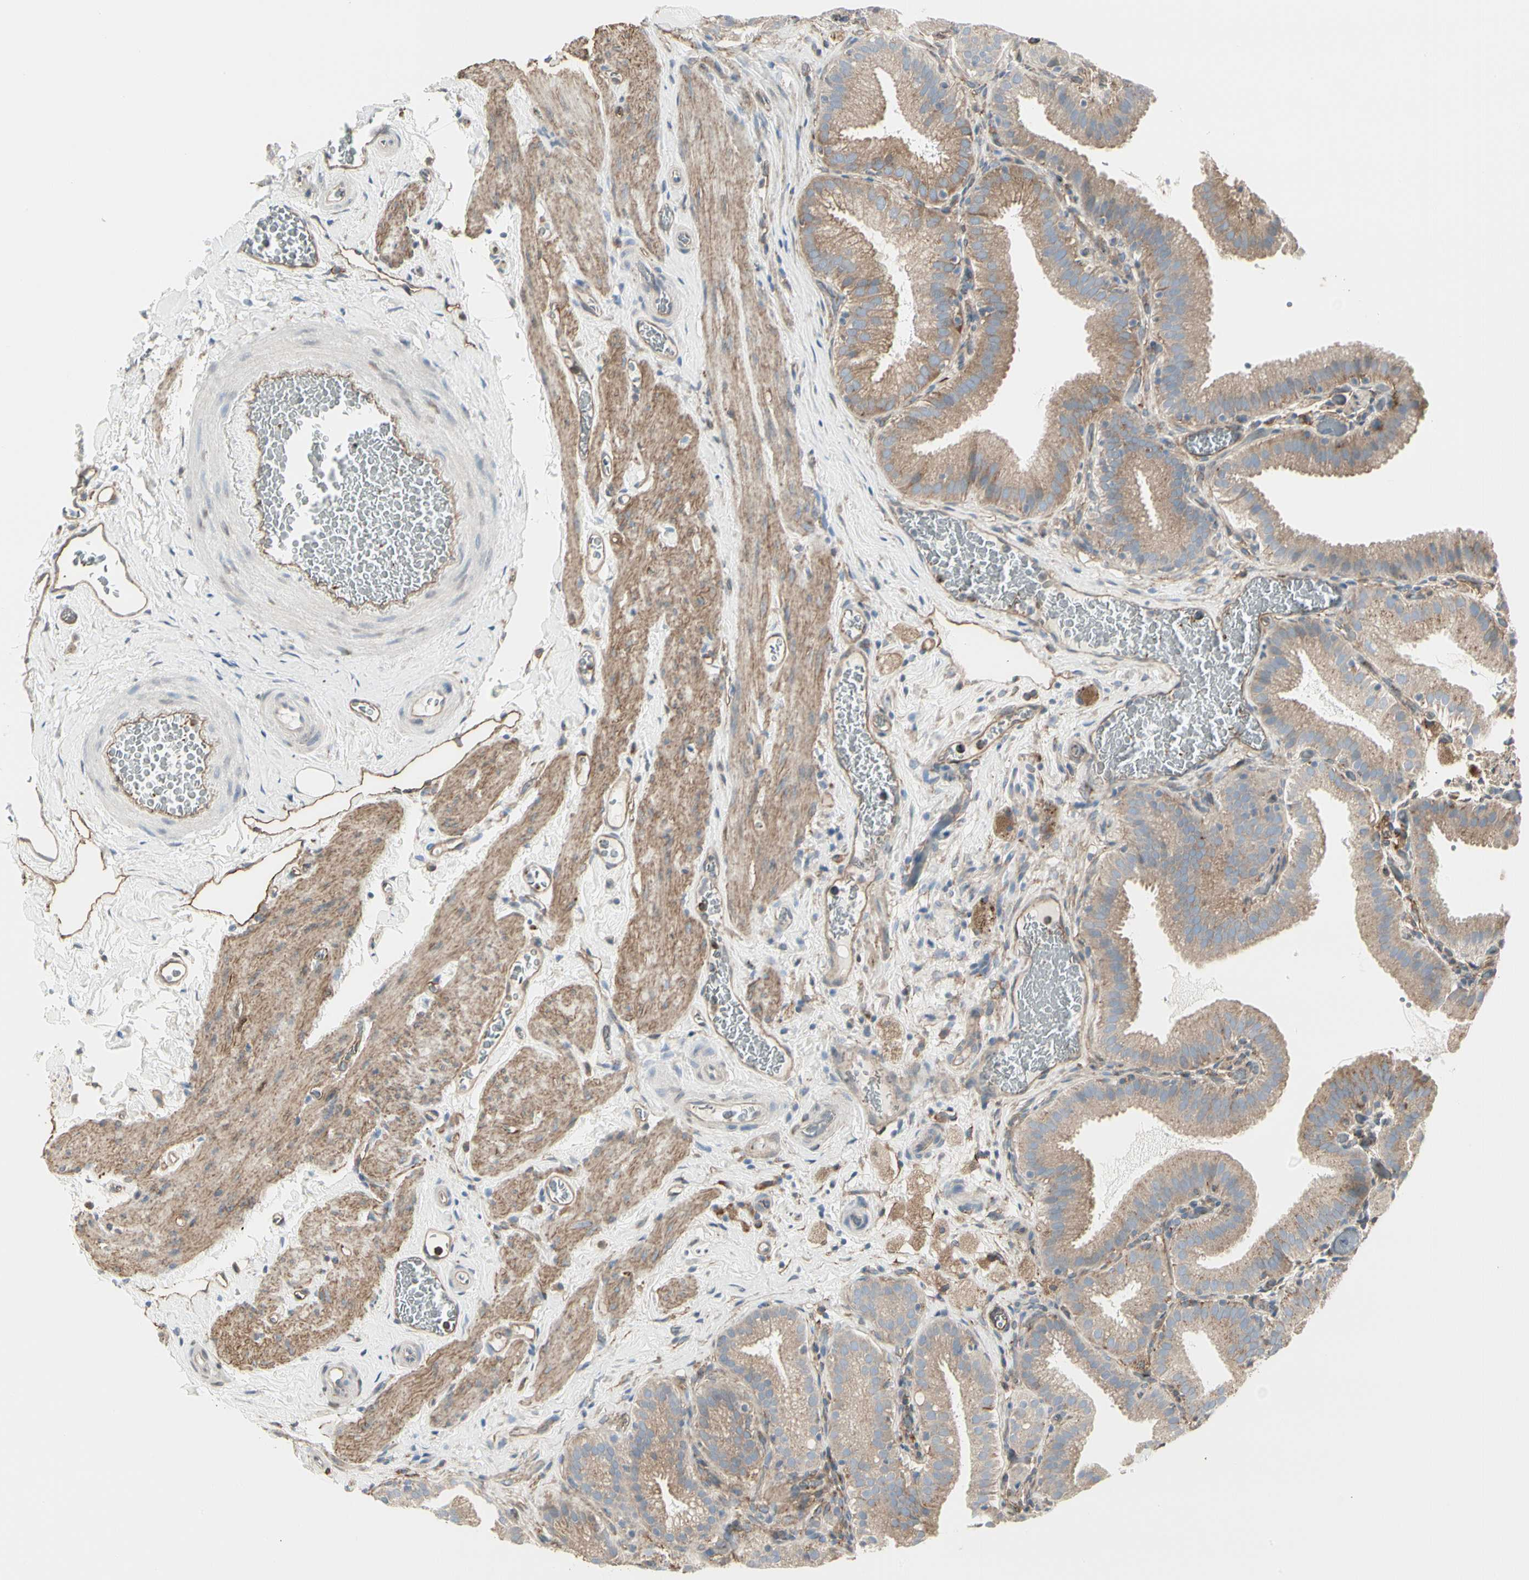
{"staining": {"intensity": "moderate", "quantity": ">75%", "location": "cytoplasmic/membranous"}, "tissue": "gallbladder", "cell_type": "Glandular cells", "image_type": "normal", "snomed": [{"axis": "morphology", "description": "Normal tissue, NOS"}, {"axis": "topography", "description": "Gallbladder"}], "caption": "A brown stain labels moderate cytoplasmic/membranous expression of a protein in glandular cells of unremarkable gallbladder. (Stains: DAB in brown, nuclei in blue, Microscopy: brightfield microscopy at high magnification).", "gene": "ATP6V1B2", "patient": {"sex": "male", "age": 54}}